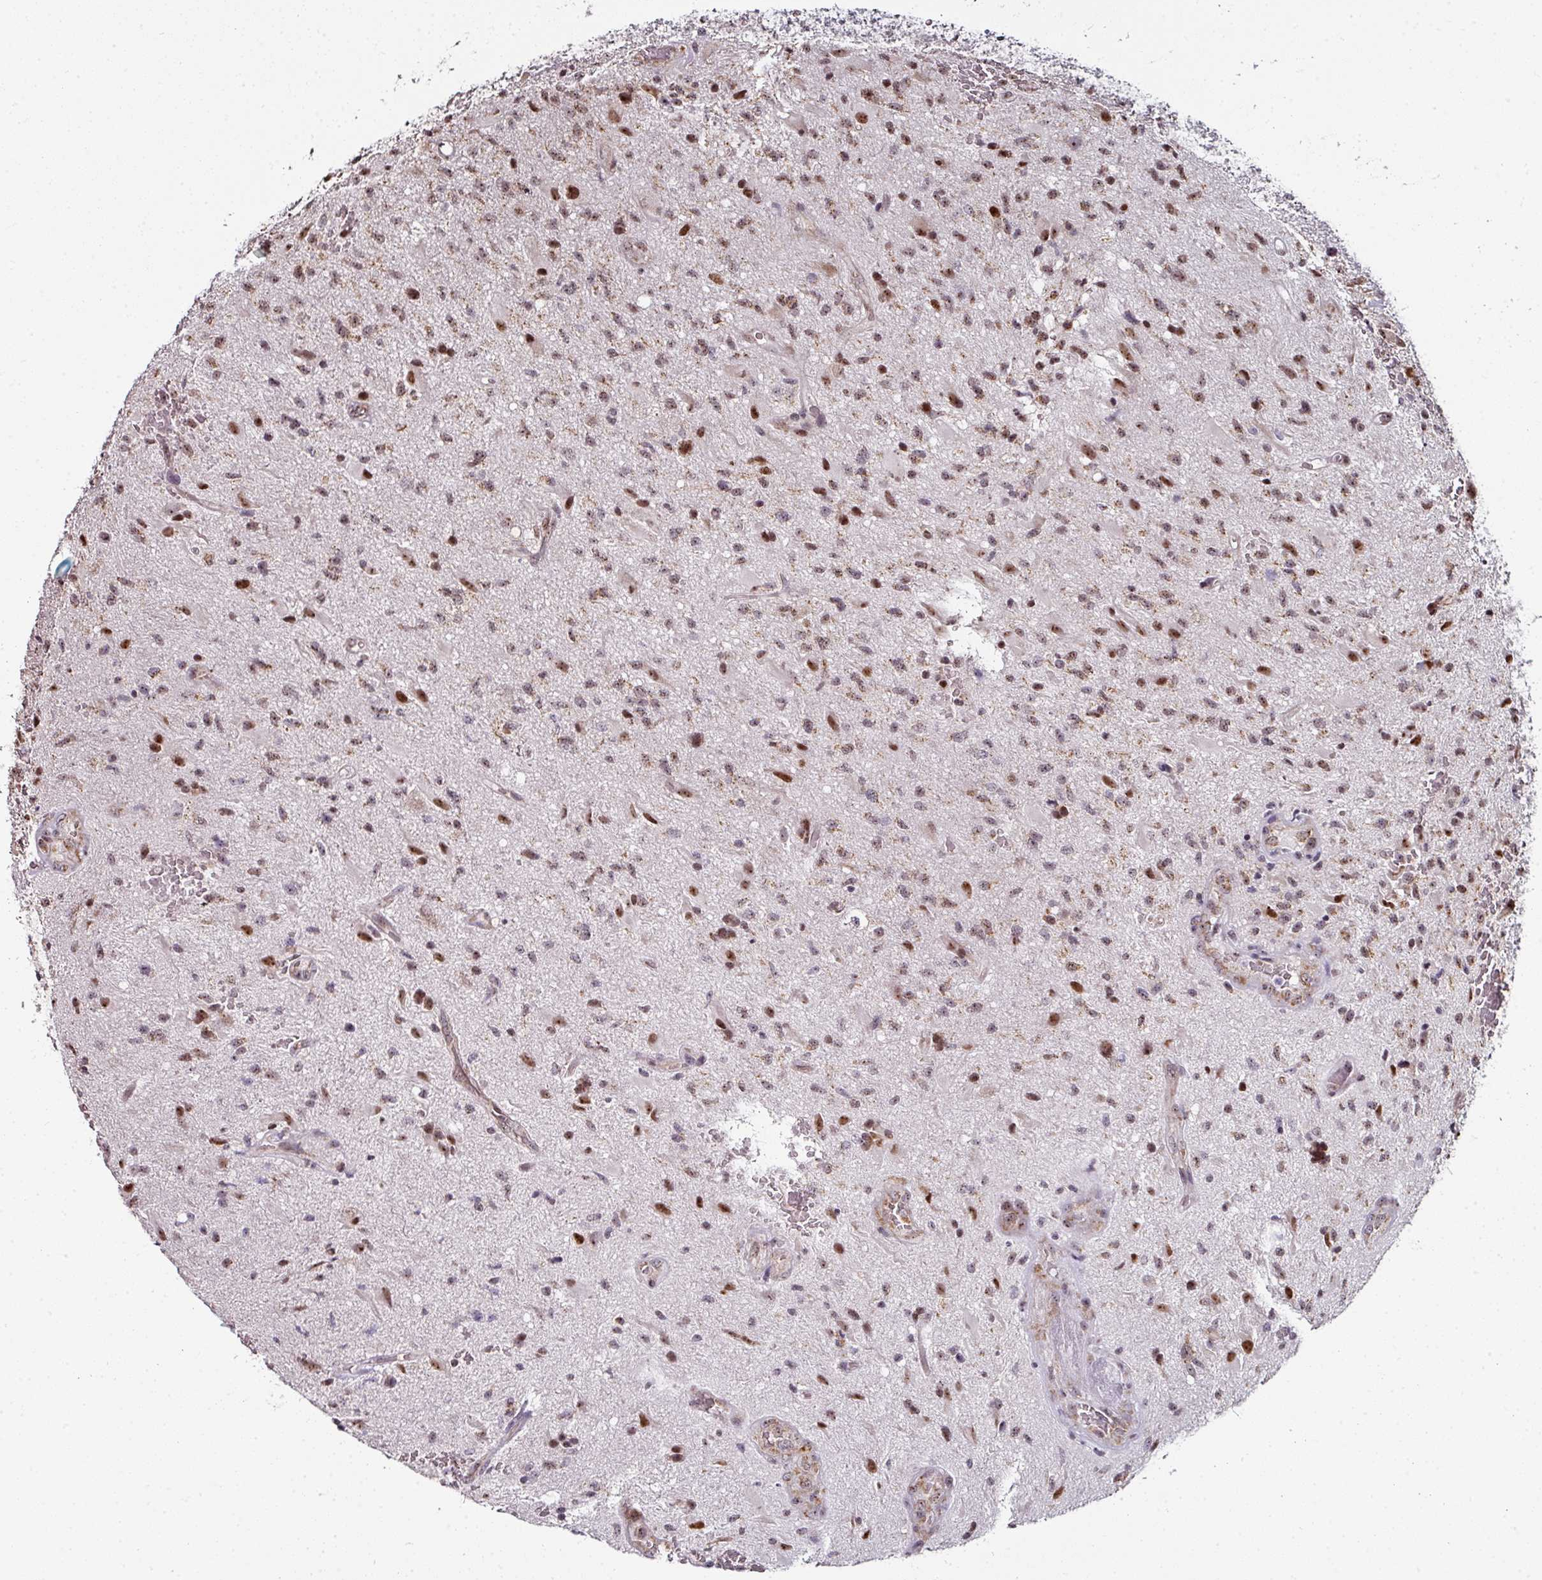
{"staining": {"intensity": "moderate", "quantity": ">75%", "location": "nuclear"}, "tissue": "glioma", "cell_type": "Tumor cells", "image_type": "cancer", "snomed": [{"axis": "morphology", "description": "Glioma, malignant, High grade"}, {"axis": "topography", "description": "Brain"}], "caption": "DAB immunohistochemical staining of human malignant glioma (high-grade) reveals moderate nuclear protein expression in approximately >75% of tumor cells.", "gene": "NACC2", "patient": {"sex": "male", "age": 67}}